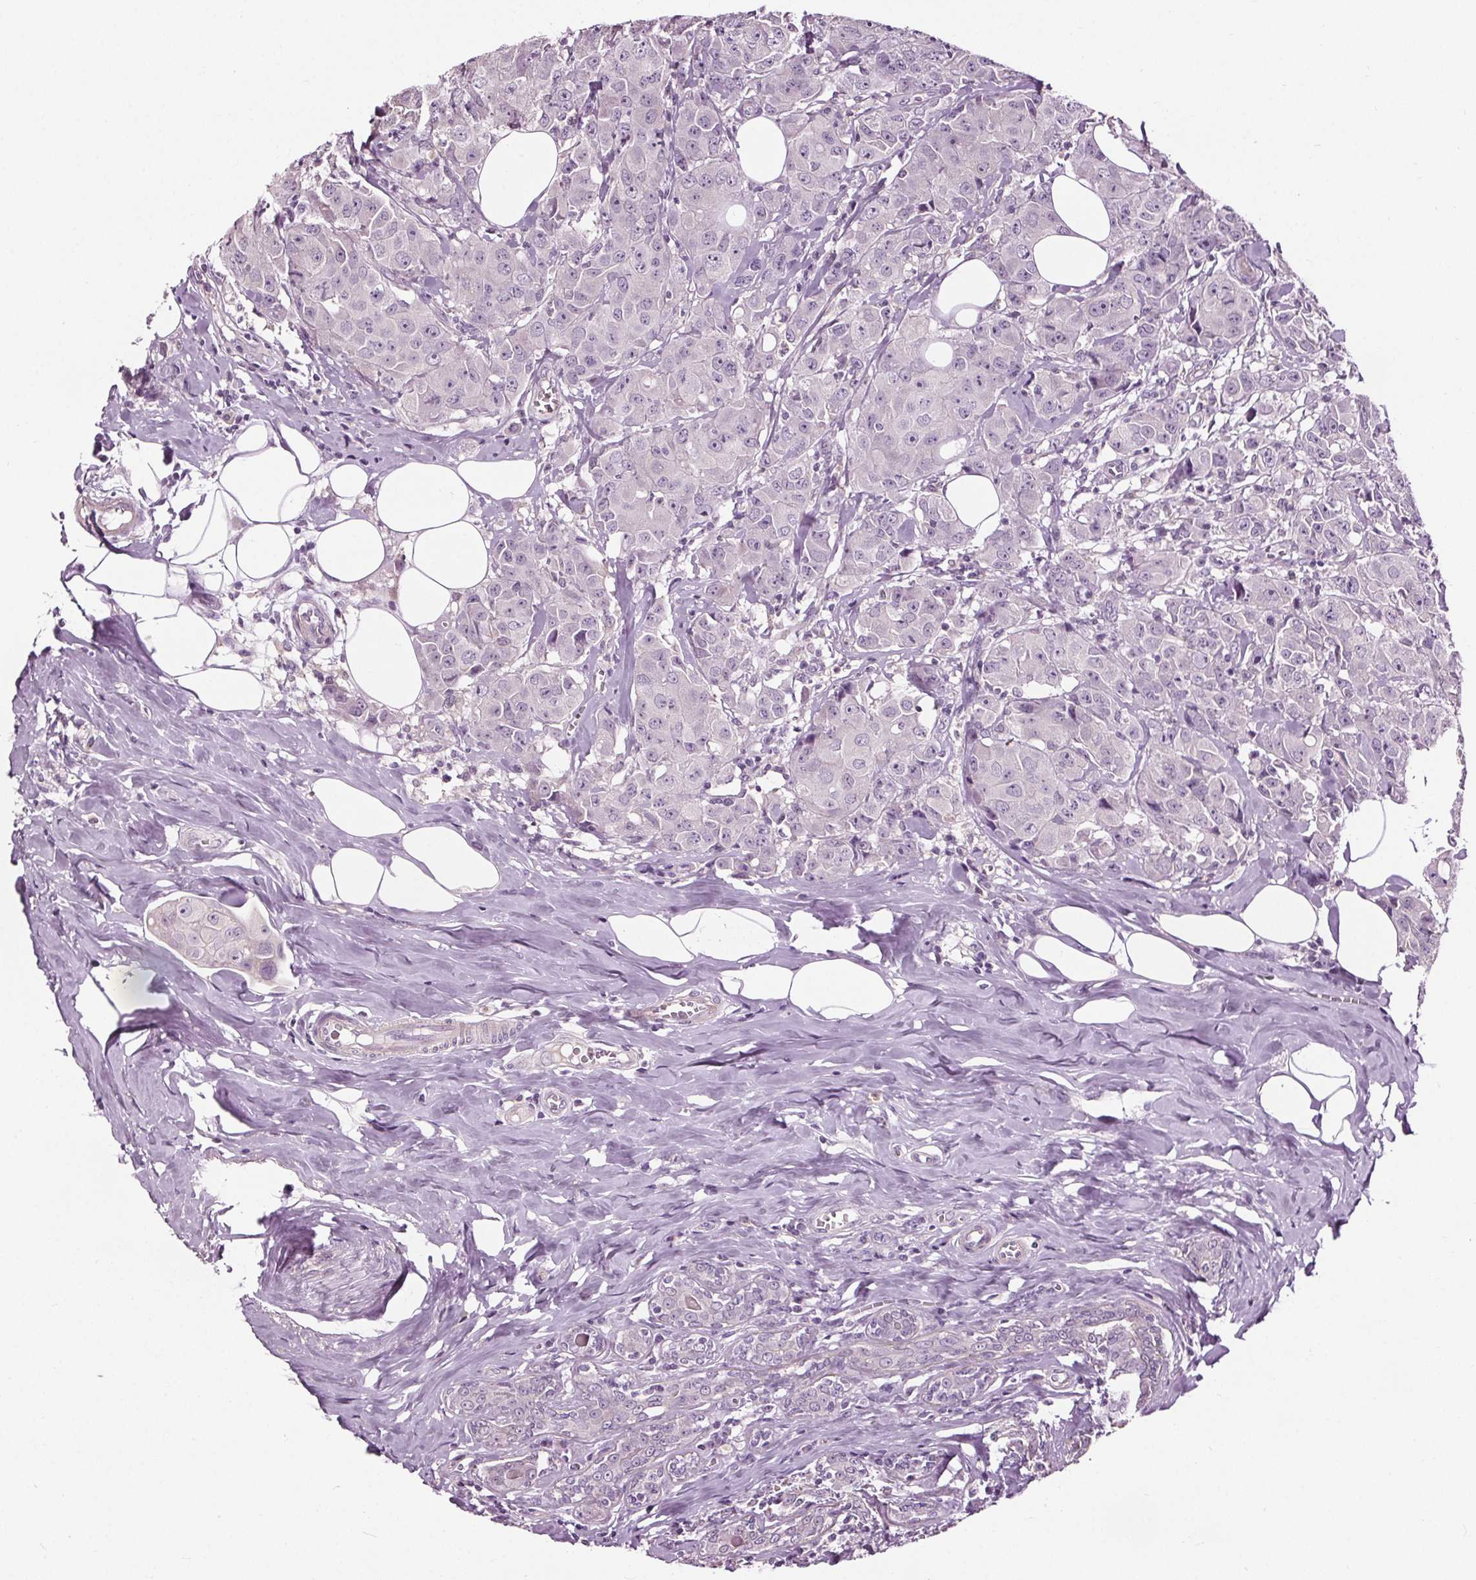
{"staining": {"intensity": "negative", "quantity": "none", "location": "none"}, "tissue": "breast cancer", "cell_type": "Tumor cells", "image_type": "cancer", "snomed": [{"axis": "morphology", "description": "Normal tissue, NOS"}, {"axis": "morphology", "description": "Duct carcinoma"}, {"axis": "topography", "description": "Breast"}], "caption": "This is an IHC micrograph of human breast infiltrating ductal carcinoma. There is no positivity in tumor cells.", "gene": "RASA1", "patient": {"sex": "female", "age": 43}}